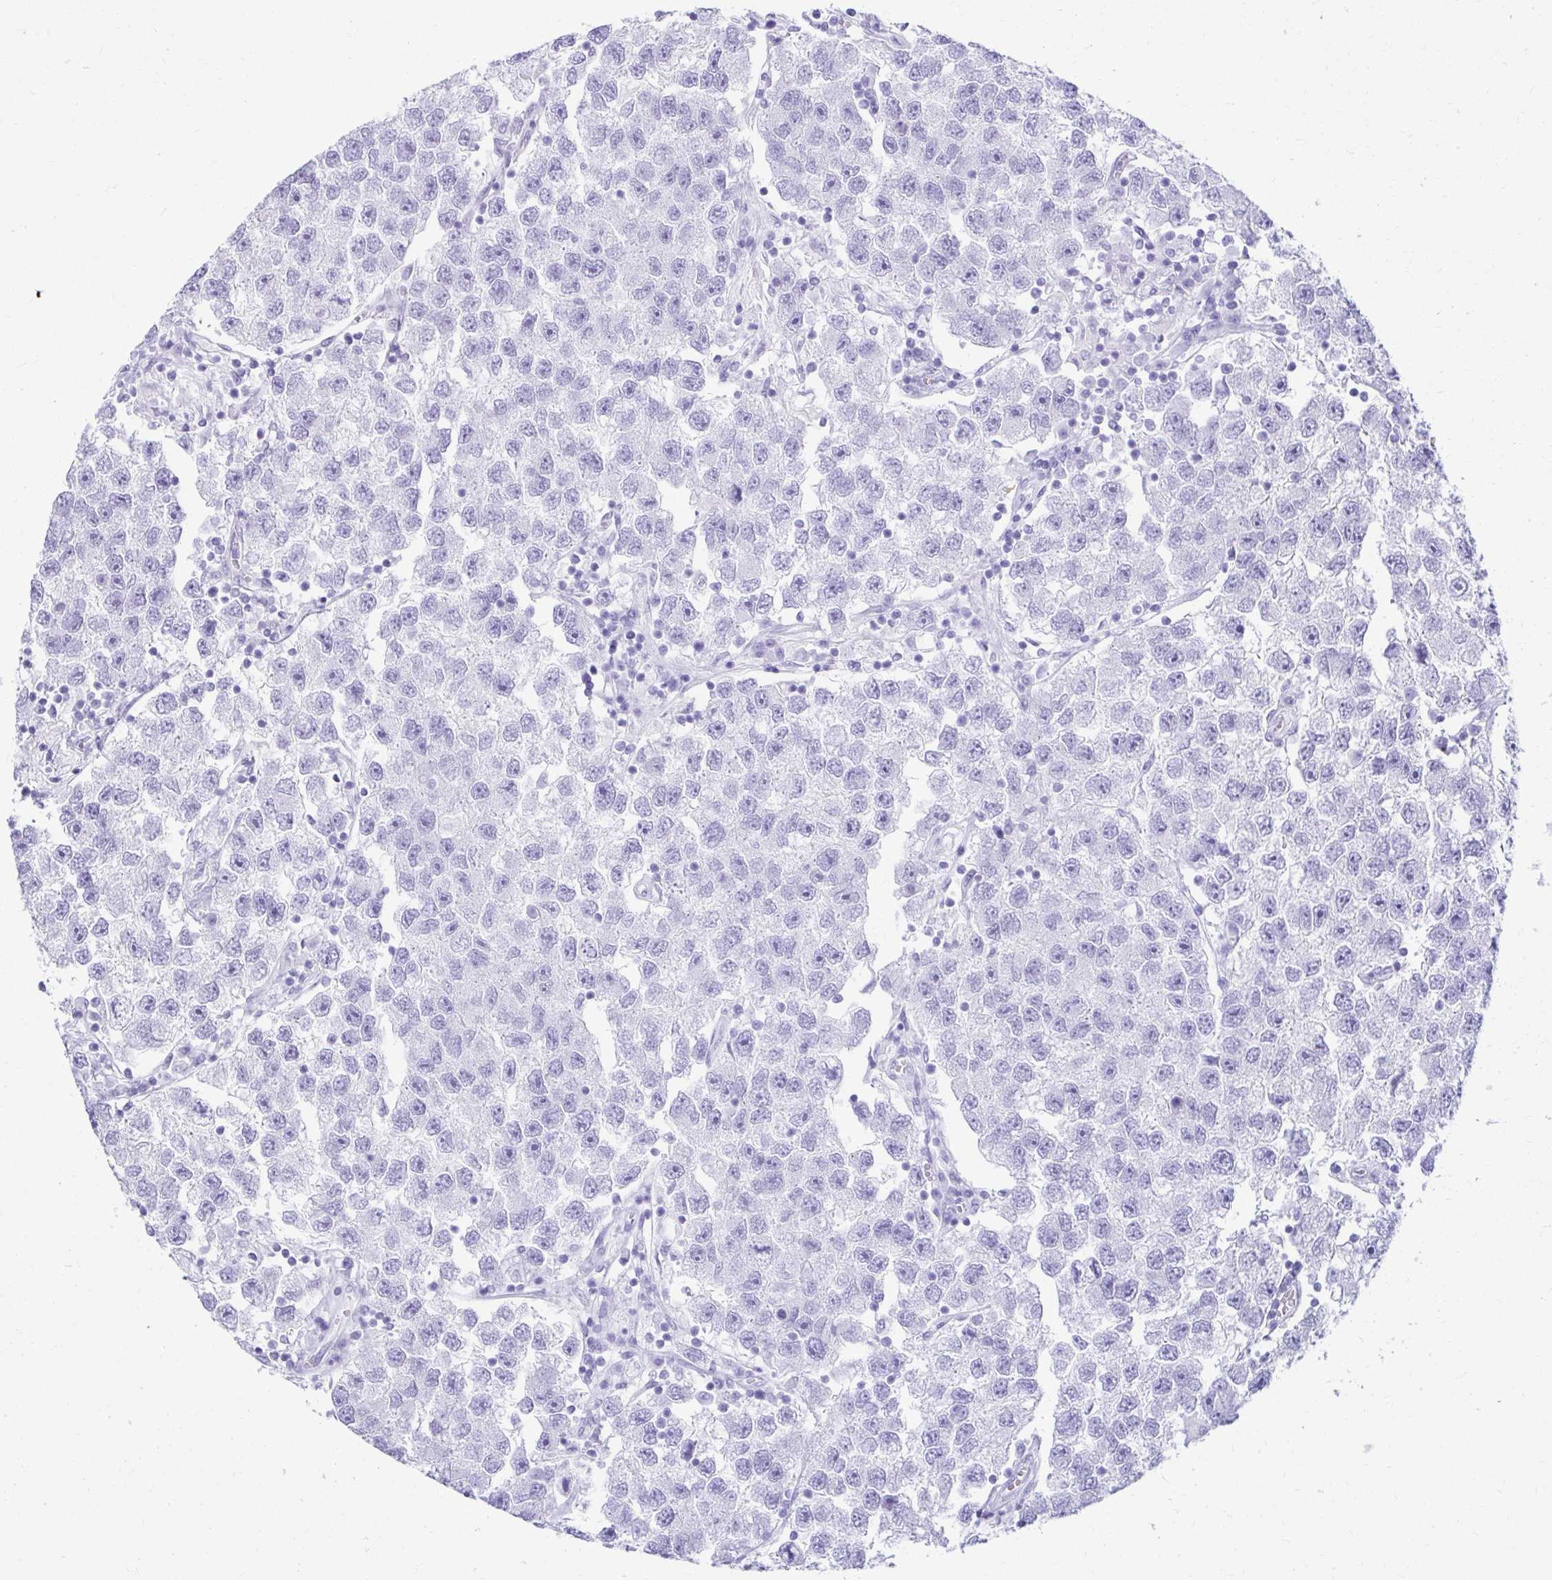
{"staining": {"intensity": "negative", "quantity": "none", "location": "none"}, "tissue": "testis cancer", "cell_type": "Tumor cells", "image_type": "cancer", "snomed": [{"axis": "morphology", "description": "Seminoma, NOS"}, {"axis": "topography", "description": "Testis"}], "caption": "Tumor cells are negative for brown protein staining in testis cancer.", "gene": "ATP4B", "patient": {"sex": "male", "age": 26}}